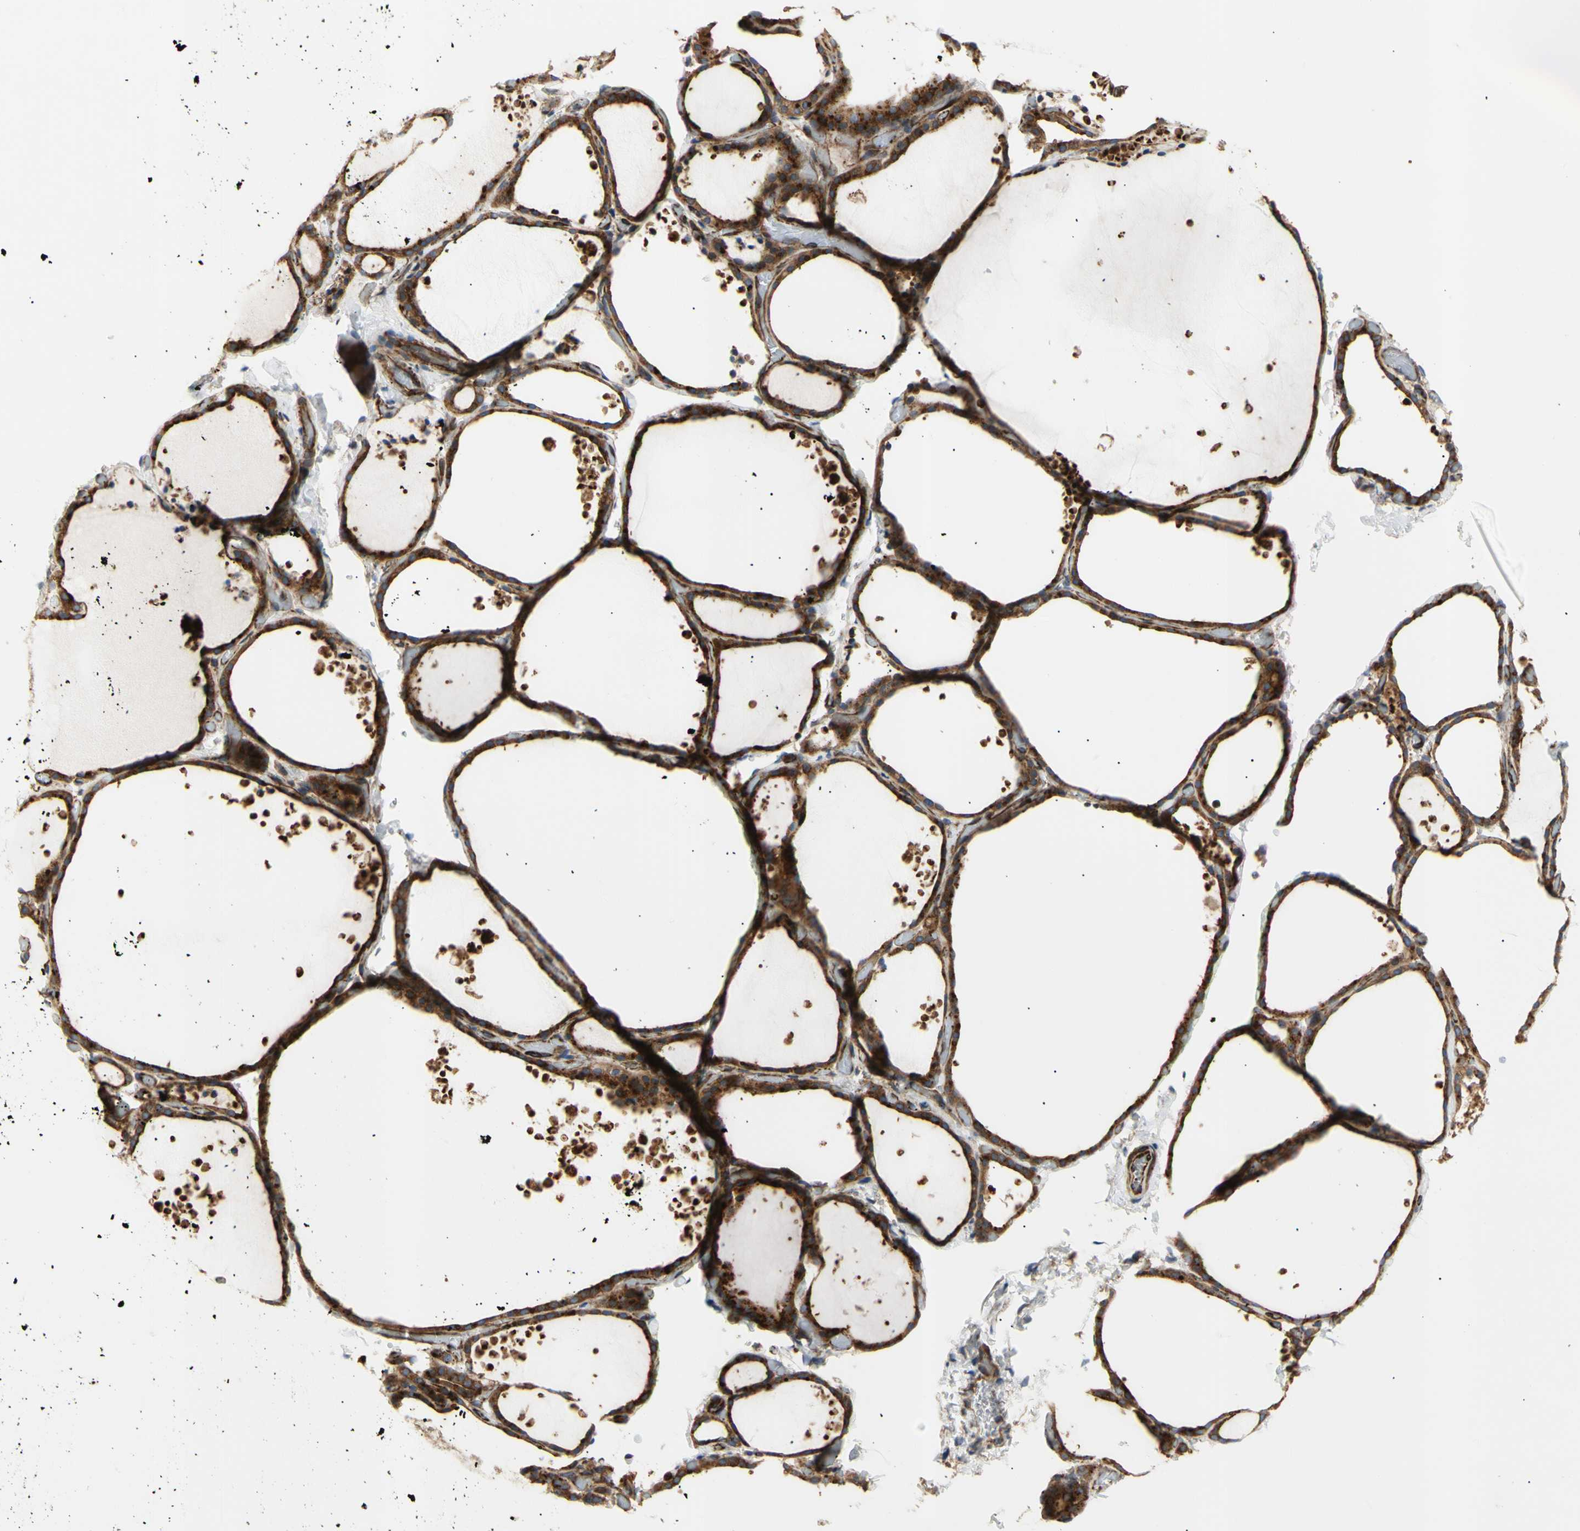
{"staining": {"intensity": "strong", "quantity": ">75%", "location": "cytoplasmic/membranous"}, "tissue": "thyroid gland", "cell_type": "Glandular cells", "image_type": "normal", "snomed": [{"axis": "morphology", "description": "Normal tissue, NOS"}, {"axis": "topography", "description": "Thyroid gland"}], "caption": "Immunohistochemical staining of benign human thyroid gland reveals >75% levels of strong cytoplasmic/membranous protein expression in approximately >75% of glandular cells.", "gene": "TUBG2", "patient": {"sex": "female", "age": 44}}